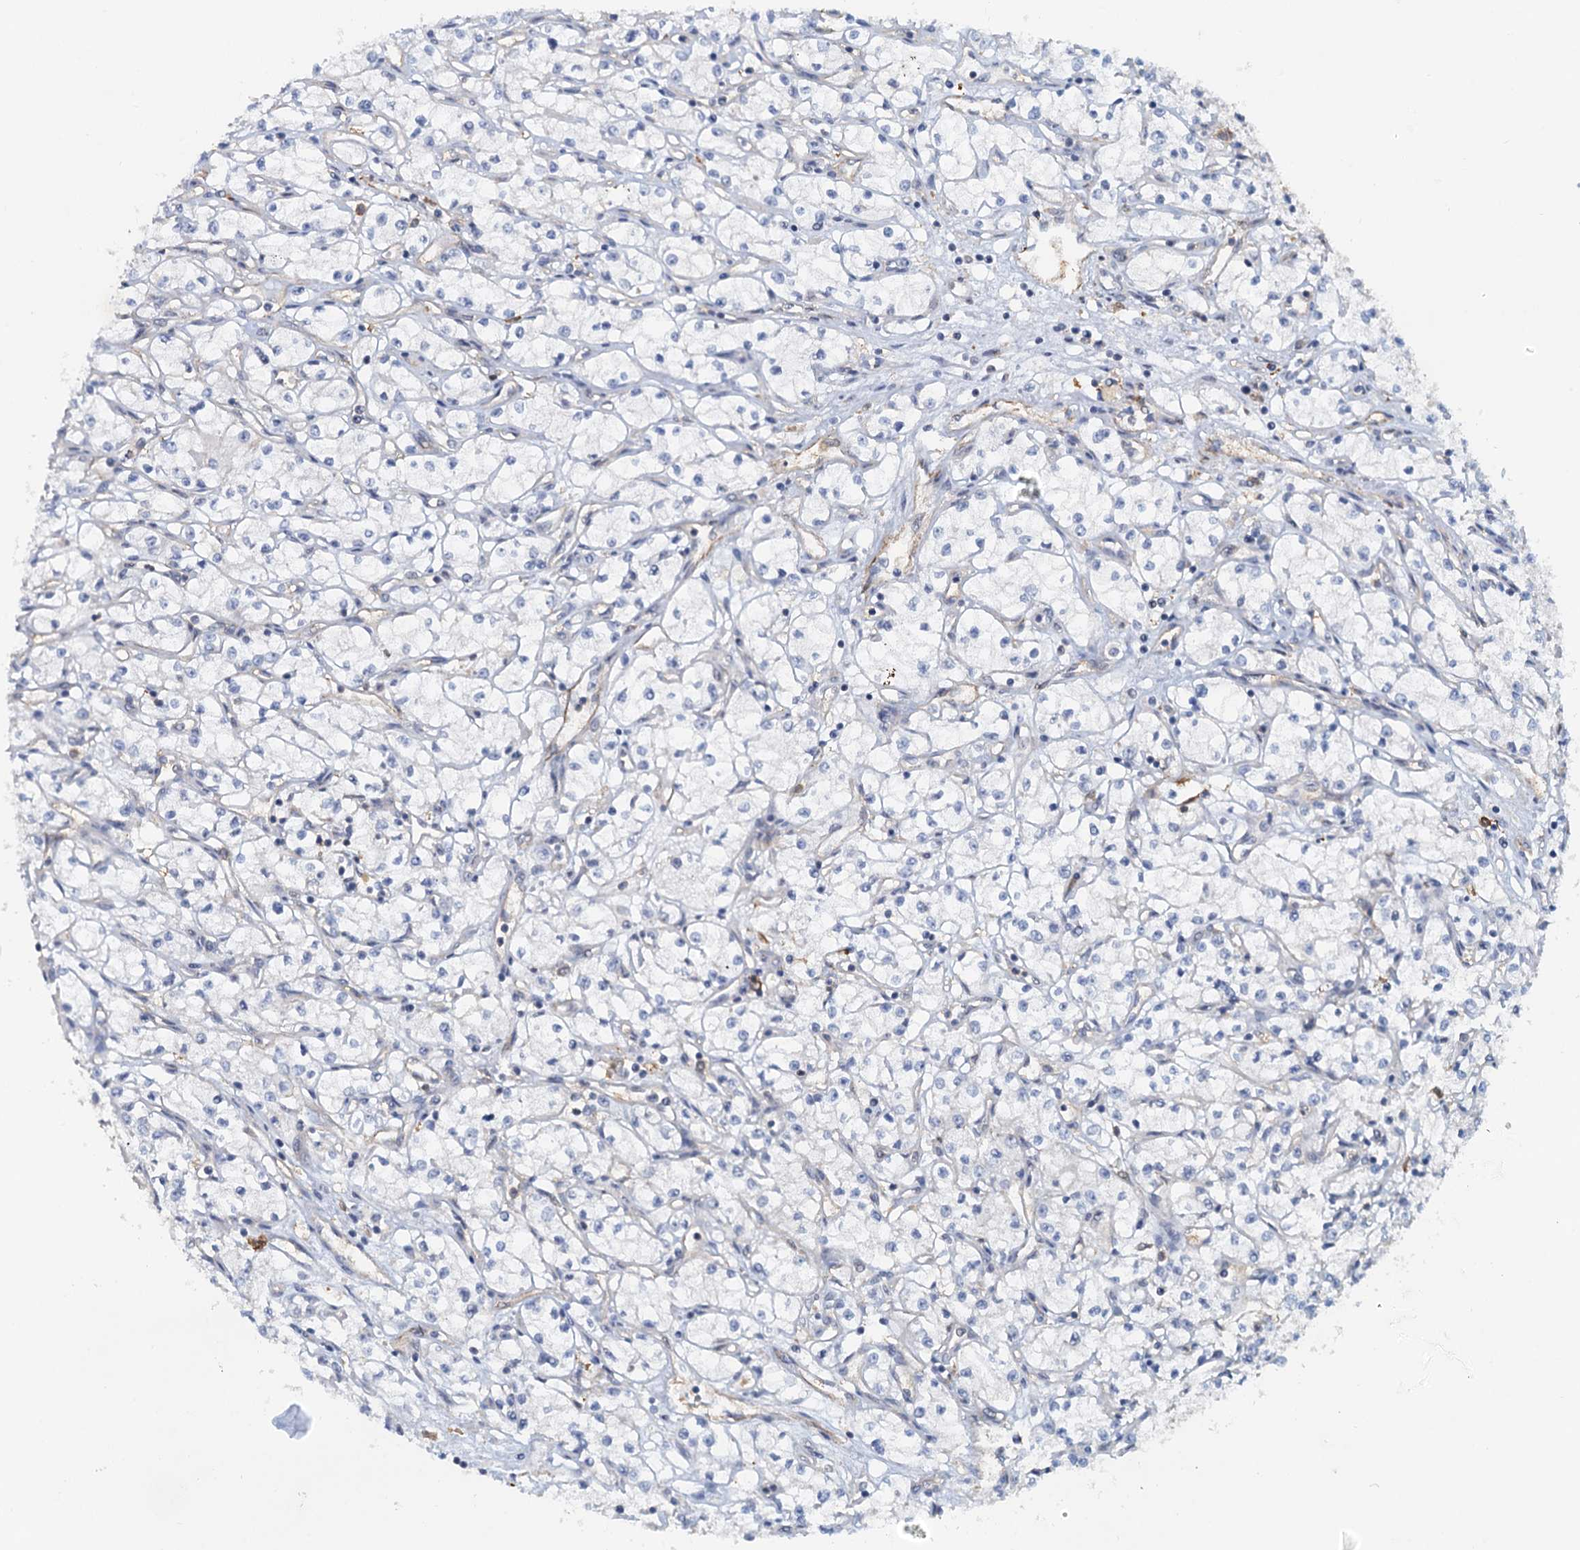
{"staining": {"intensity": "negative", "quantity": "none", "location": "none"}, "tissue": "renal cancer", "cell_type": "Tumor cells", "image_type": "cancer", "snomed": [{"axis": "morphology", "description": "Adenocarcinoma, NOS"}, {"axis": "topography", "description": "Kidney"}], "caption": "A photomicrograph of renal cancer (adenocarcinoma) stained for a protein shows no brown staining in tumor cells. Nuclei are stained in blue.", "gene": "SPINDOC", "patient": {"sex": "male", "age": 59}}